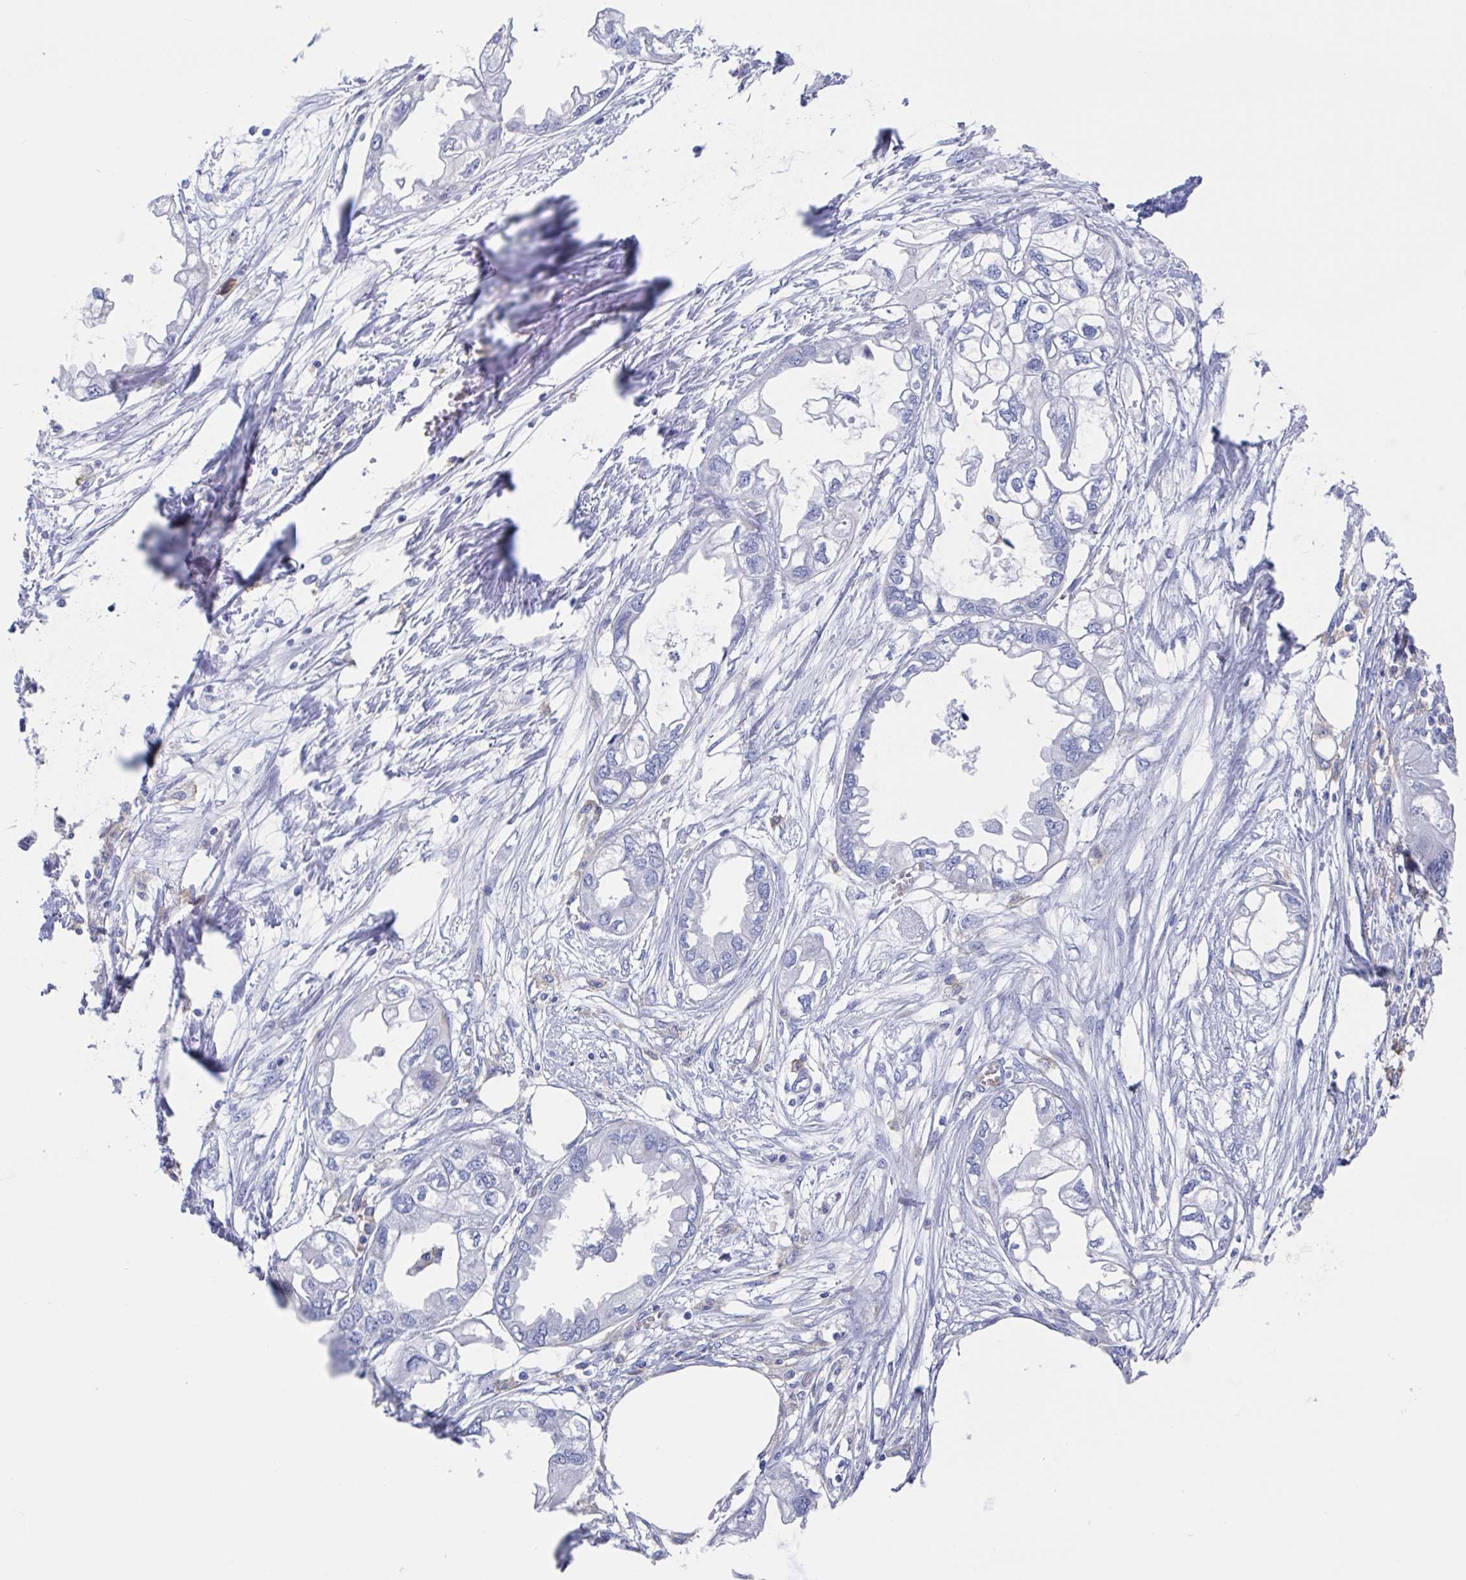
{"staining": {"intensity": "negative", "quantity": "none", "location": "none"}, "tissue": "endometrial cancer", "cell_type": "Tumor cells", "image_type": "cancer", "snomed": [{"axis": "morphology", "description": "Adenocarcinoma, NOS"}, {"axis": "morphology", "description": "Adenocarcinoma, metastatic, NOS"}, {"axis": "topography", "description": "Adipose tissue"}, {"axis": "topography", "description": "Endometrium"}], "caption": "This is an immunohistochemistry image of human endometrial cancer (adenocarcinoma). There is no positivity in tumor cells.", "gene": "FCGR3A", "patient": {"sex": "female", "age": 67}}